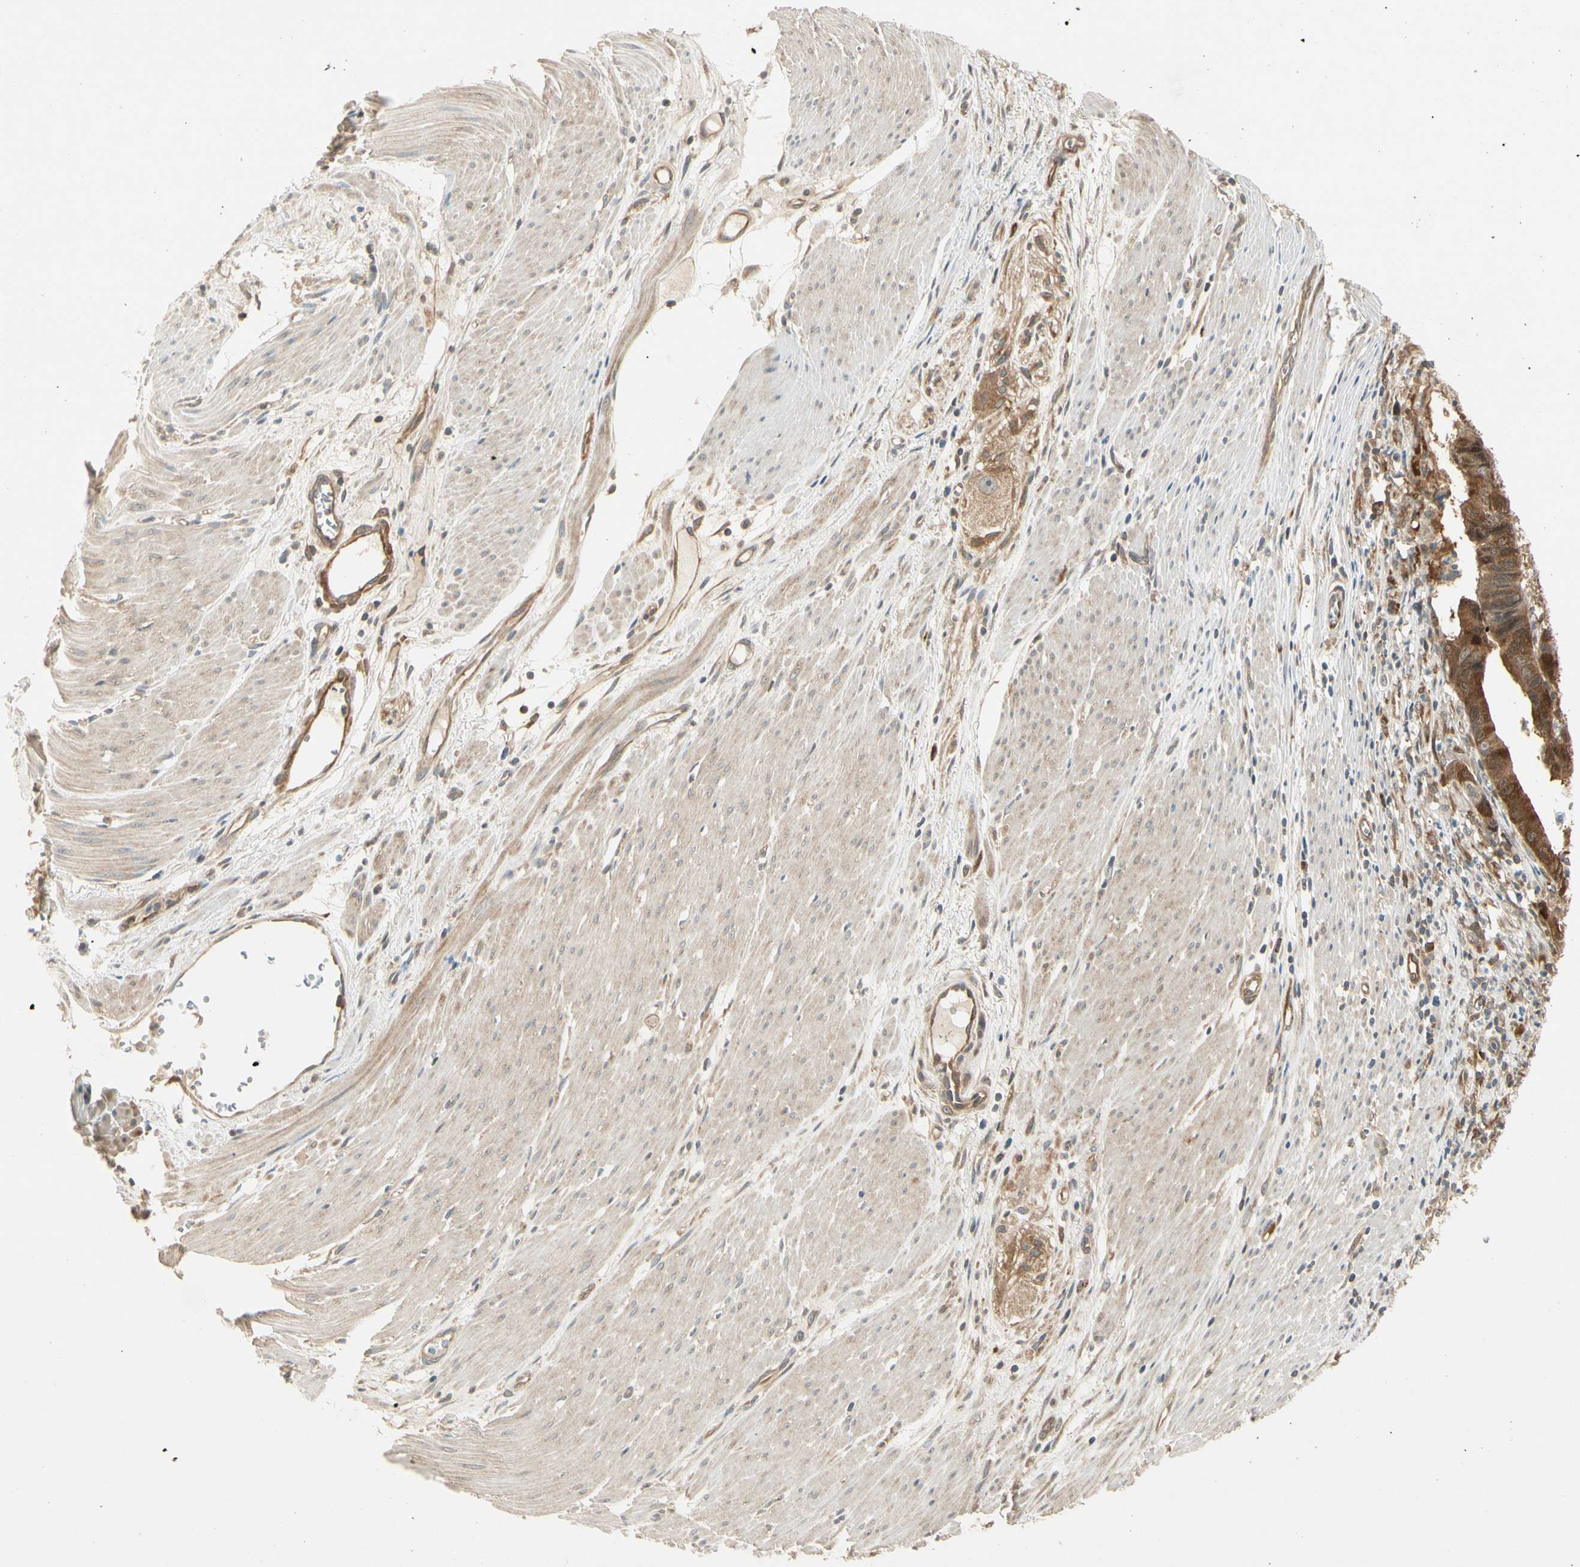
{"staining": {"intensity": "moderate", "quantity": "25%-75%", "location": "cytoplasmic/membranous,nuclear"}, "tissue": "stomach cancer", "cell_type": "Tumor cells", "image_type": "cancer", "snomed": [{"axis": "morphology", "description": "Adenocarcinoma, NOS"}, {"axis": "topography", "description": "Stomach, lower"}], "caption": "A brown stain highlights moderate cytoplasmic/membranous and nuclear positivity of a protein in human stomach adenocarcinoma tumor cells.", "gene": "IPO5", "patient": {"sex": "male", "age": 77}}